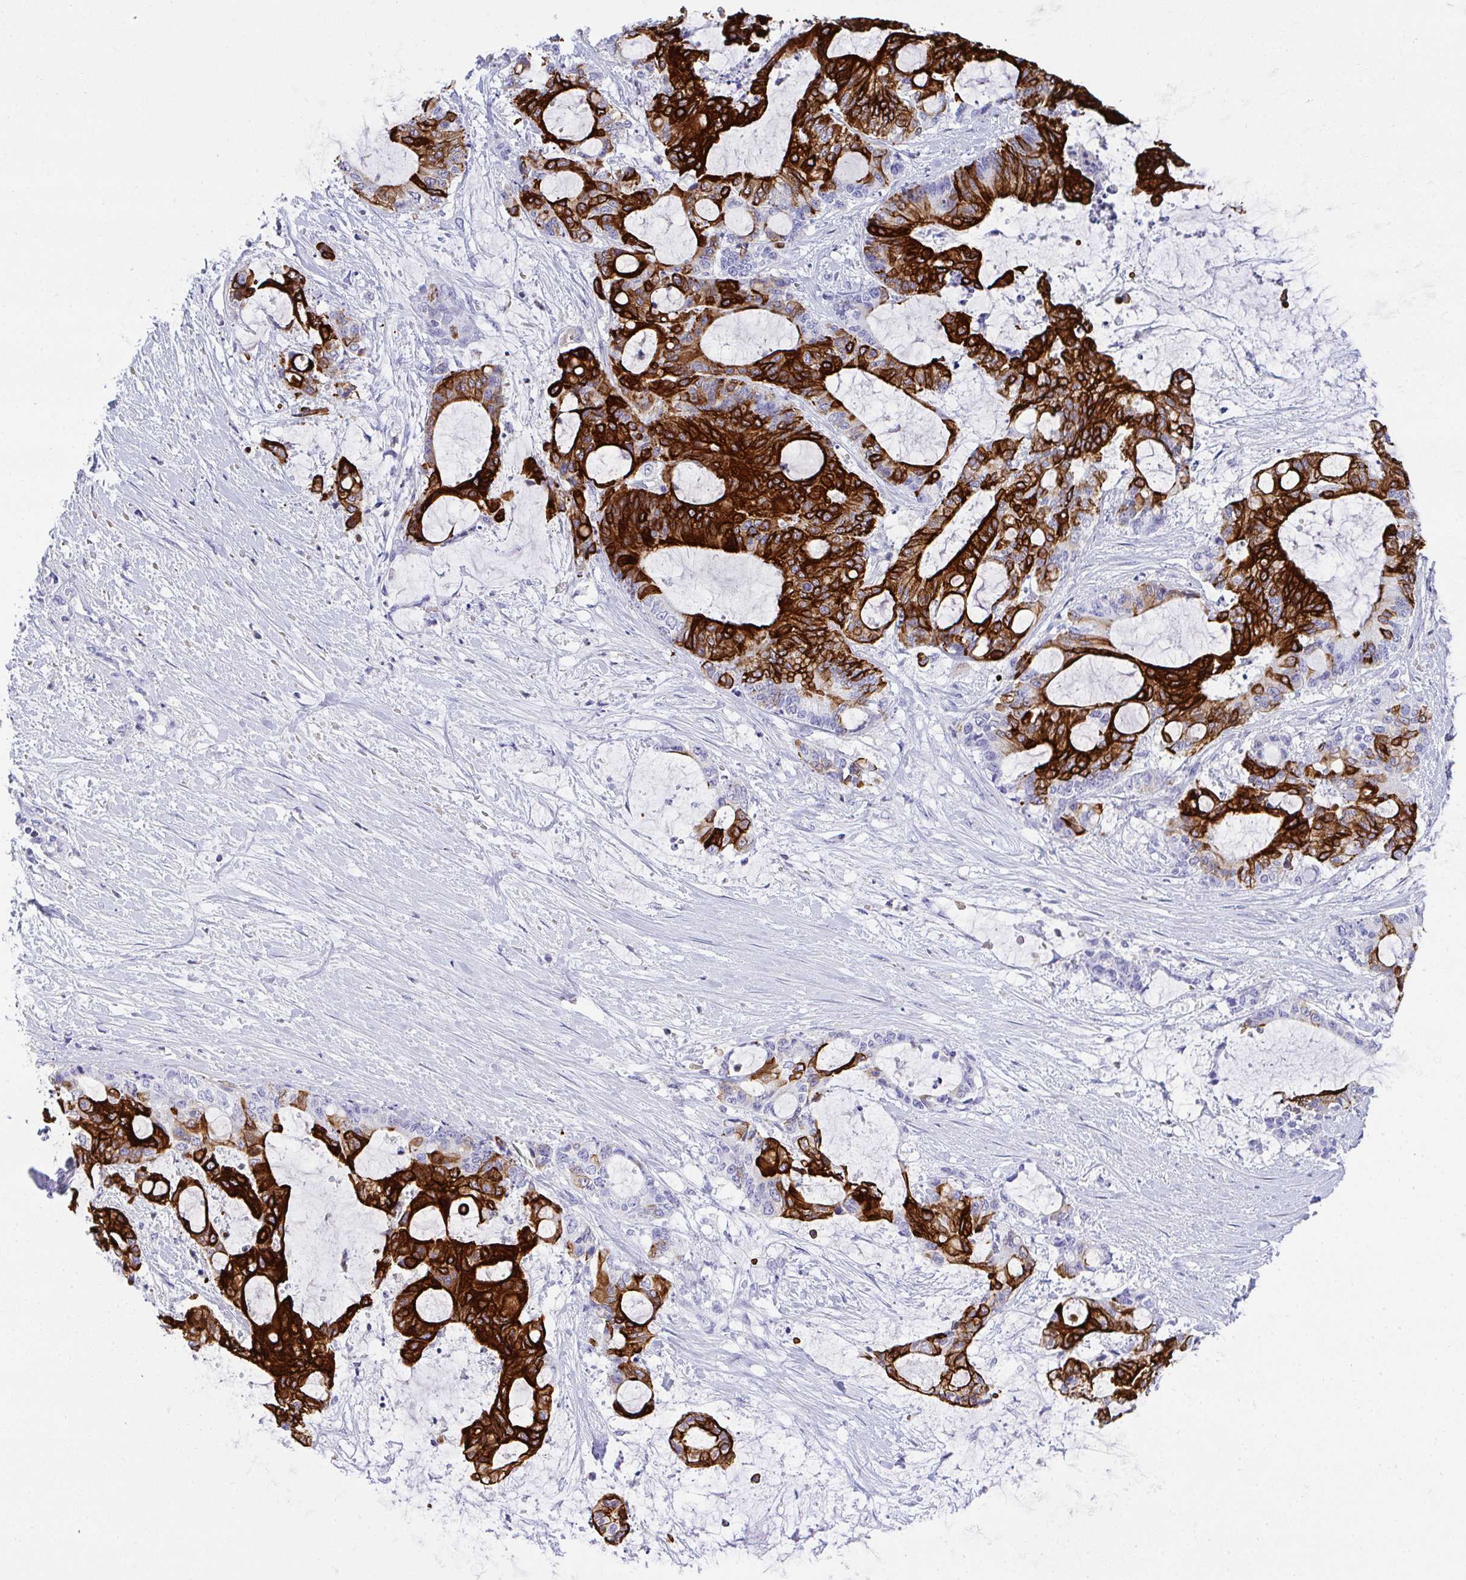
{"staining": {"intensity": "strong", "quantity": ">75%", "location": "cytoplasmic/membranous"}, "tissue": "liver cancer", "cell_type": "Tumor cells", "image_type": "cancer", "snomed": [{"axis": "morphology", "description": "Normal tissue, NOS"}, {"axis": "morphology", "description": "Cholangiocarcinoma"}, {"axis": "topography", "description": "Liver"}, {"axis": "topography", "description": "Peripheral nerve tissue"}], "caption": "A high amount of strong cytoplasmic/membranous positivity is identified in approximately >75% of tumor cells in liver cancer tissue. (DAB (3,3'-diaminobenzidine) IHC with brightfield microscopy, high magnification).", "gene": "TNFAIP8", "patient": {"sex": "female", "age": 73}}